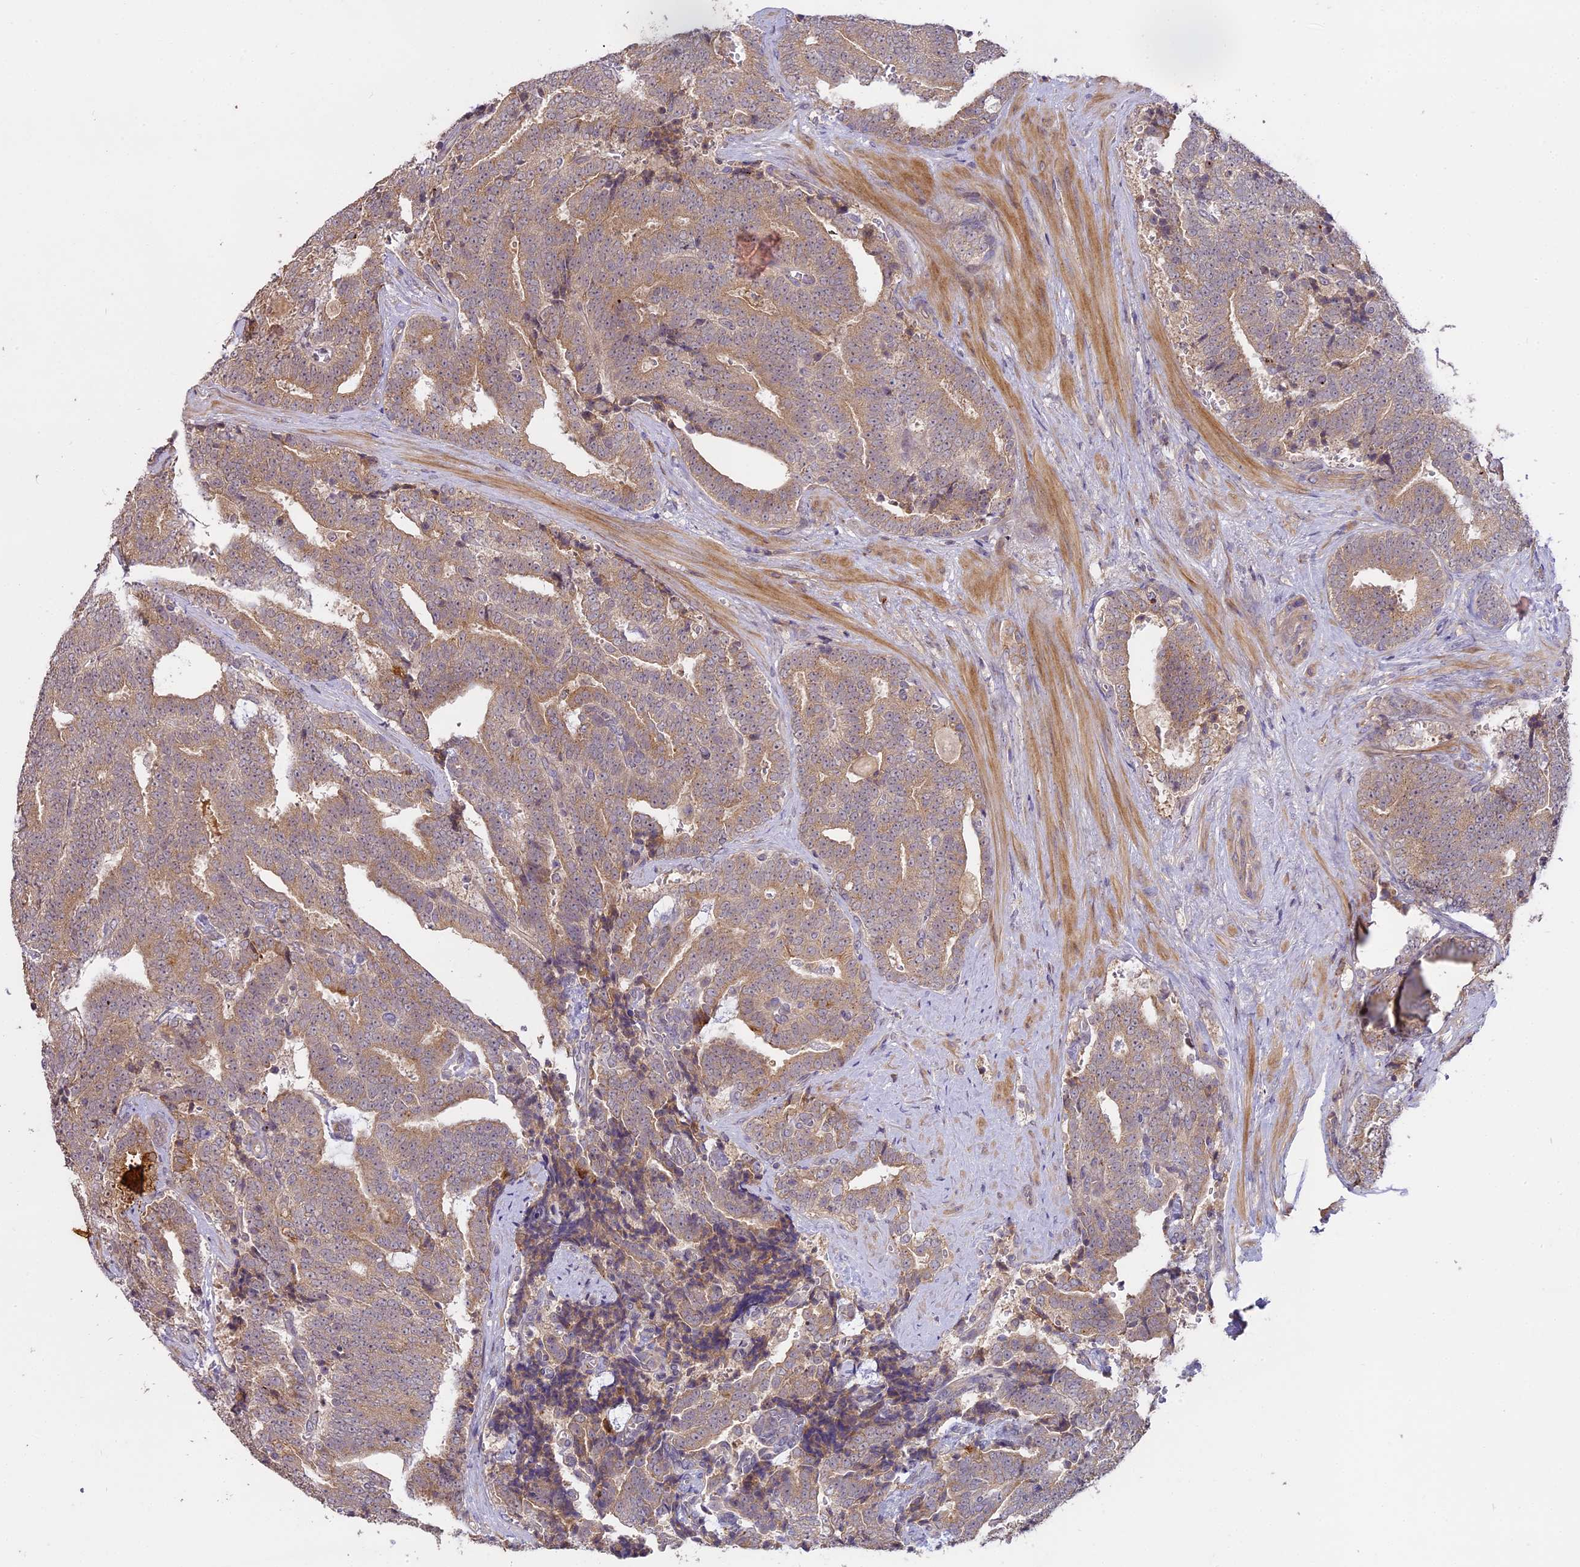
{"staining": {"intensity": "weak", "quantity": ">75%", "location": "cytoplasmic/membranous"}, "tissue": "prostate cancer", "cell_type": "Tumor cells", "image_type": "cancer", "snomed": [{"axis": "morphology", "description": "Adenocarcinoma, High grade"}, {"axis": "topography", "description": "Prostate and seminal vesicle, NOS"}], "caption": "This is a histology image of immunohistochemistry staining of prostate cancer, which shows weak expression in the cytoplasmic/membranous of tumor cells.", "gene": "MEMO1", "patient": {"sex": "male", "age": 67}}